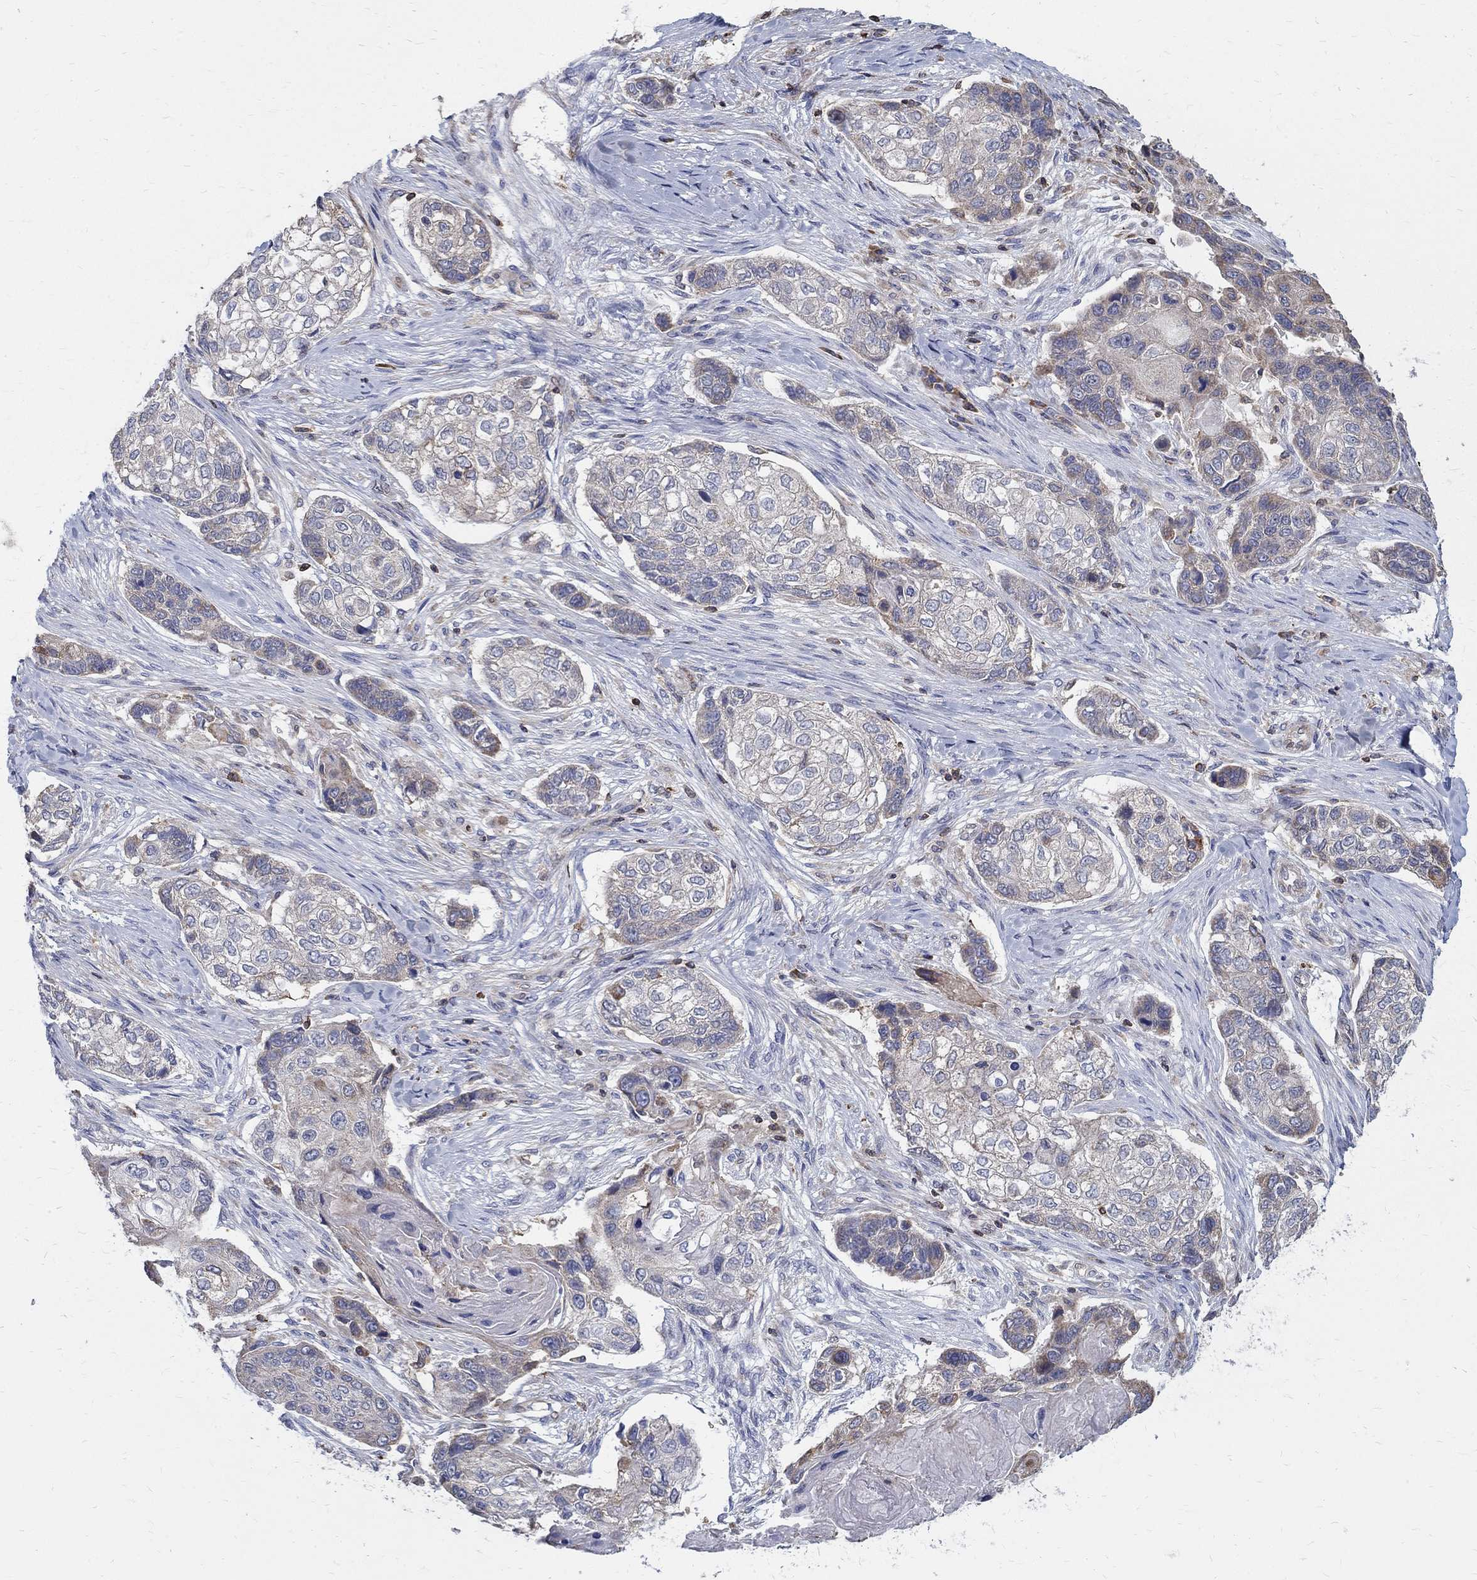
{"staining": {"intensity": "weak", "quantity": "25%-75%", "location": "cytoplasmic/membranous"}, "tissue": "lung cancer", "cell_type": "Tumor cells", "image_type": "cancer", "snomed": [{"axis": "morphology", "description": "Normal tissue, NOS"}, {"axis": "morphology", "description": "Squamous cell carcinoma, NOS"}, {"axis": "topography", "description": "Bronchus"}, {"axis": "topography", "description": "Lung"}], "caption": "IHC (DAB) staining of human lung cancer (squamous cell carcinoma) exhibits weak cytoplasmic/membranous protein positivity in approximately 25%-75% of tumor cells.", "gene": "AGAP2", "patient": {"sex": "male", "age": 69}}